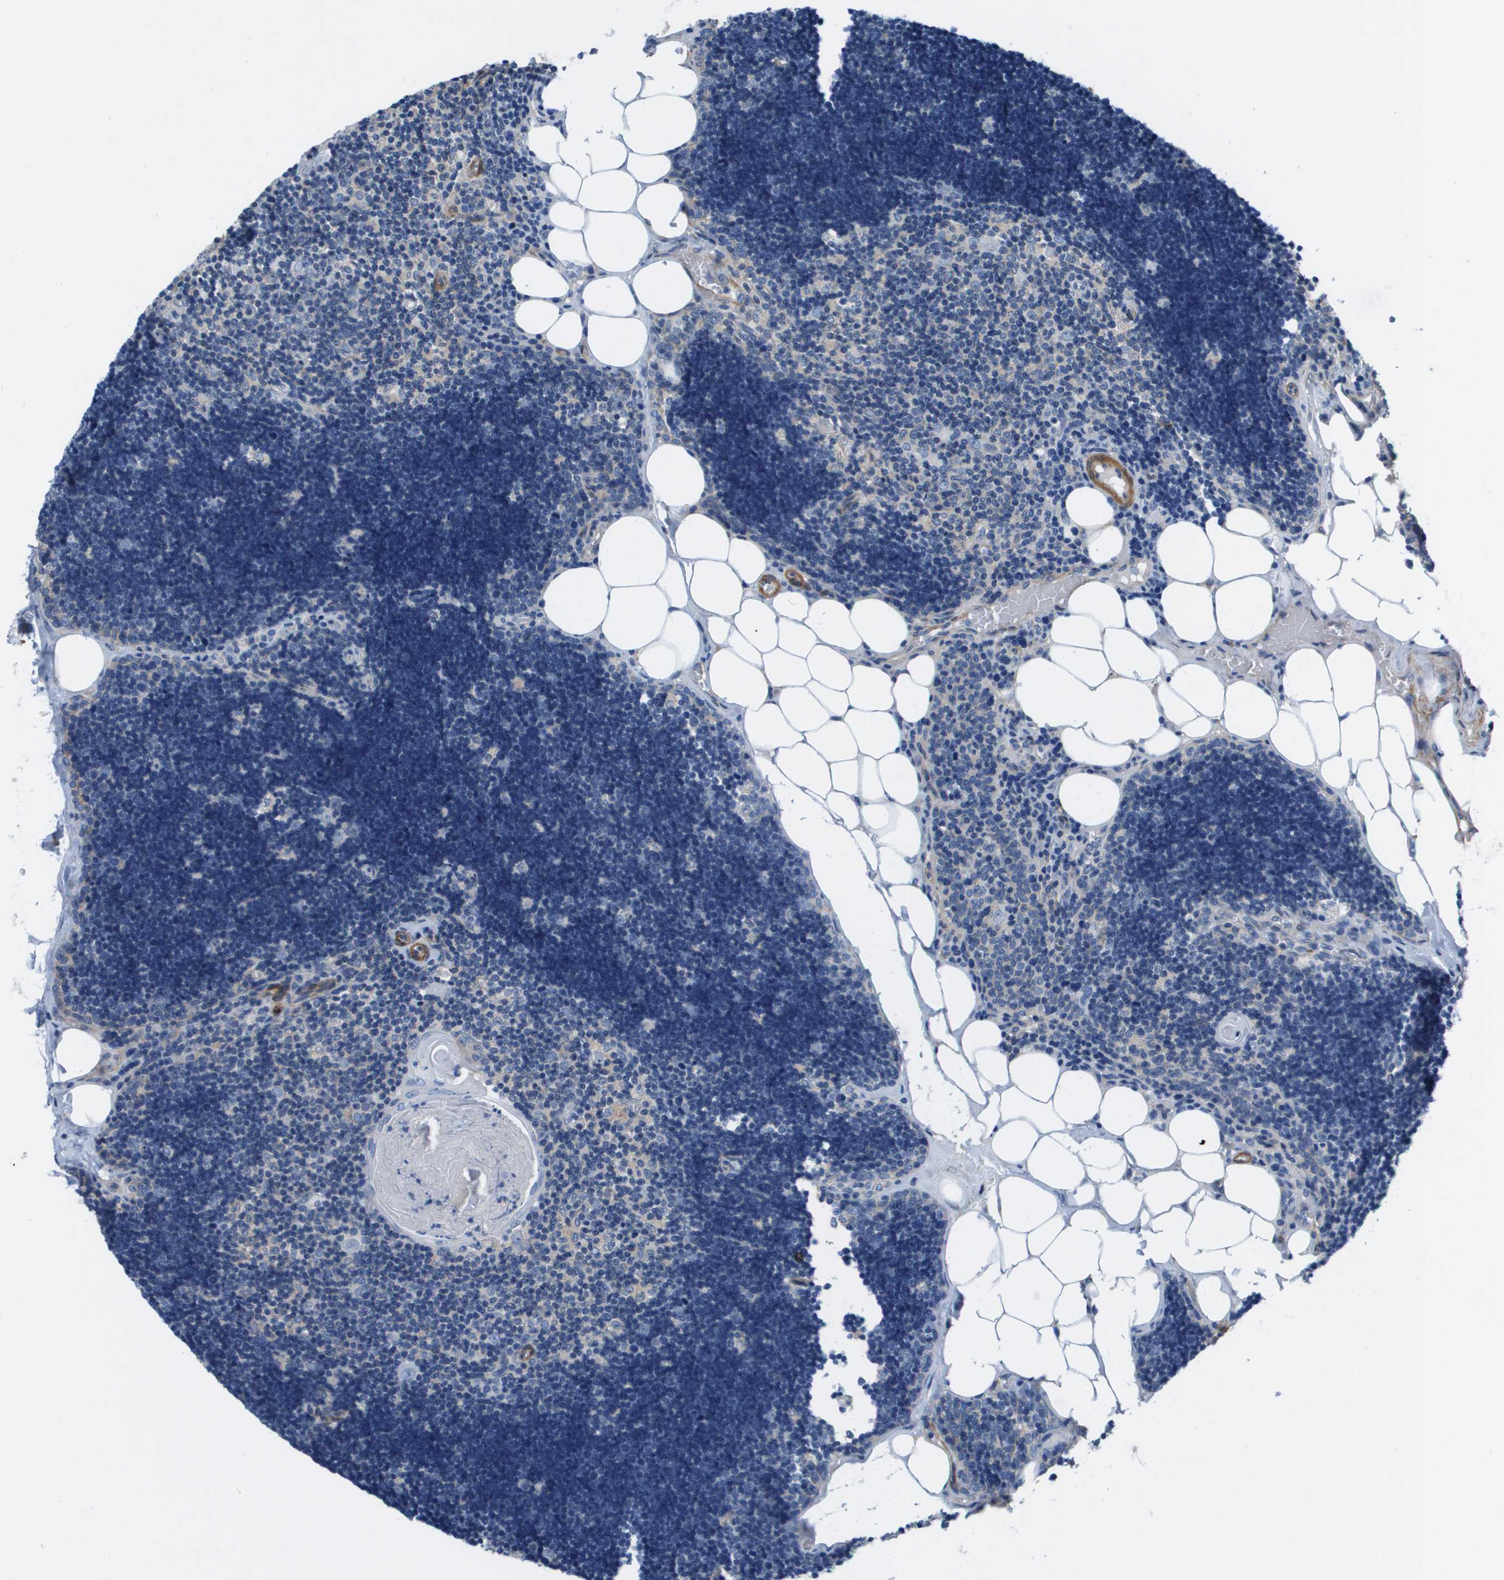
{"staining": {"intensity": "weak", "quantity": "<25%", "location": "cytoplasmic/membranous"}, "tissue": "lymph node", "cell_type": "Germinal center cells", "image_type": "normal", "snomed": [{"axis": "morphology", "description": "Normal tissue, NOS"}, {"axis": "topography", "description": "Lymph node"}], "caption": "IHC of benign human lymph node displays no staining in germinal center cells. Nuclei are stained in blue.", "gene": "LPP", "patient": {"sex": "male", "age": 33}}